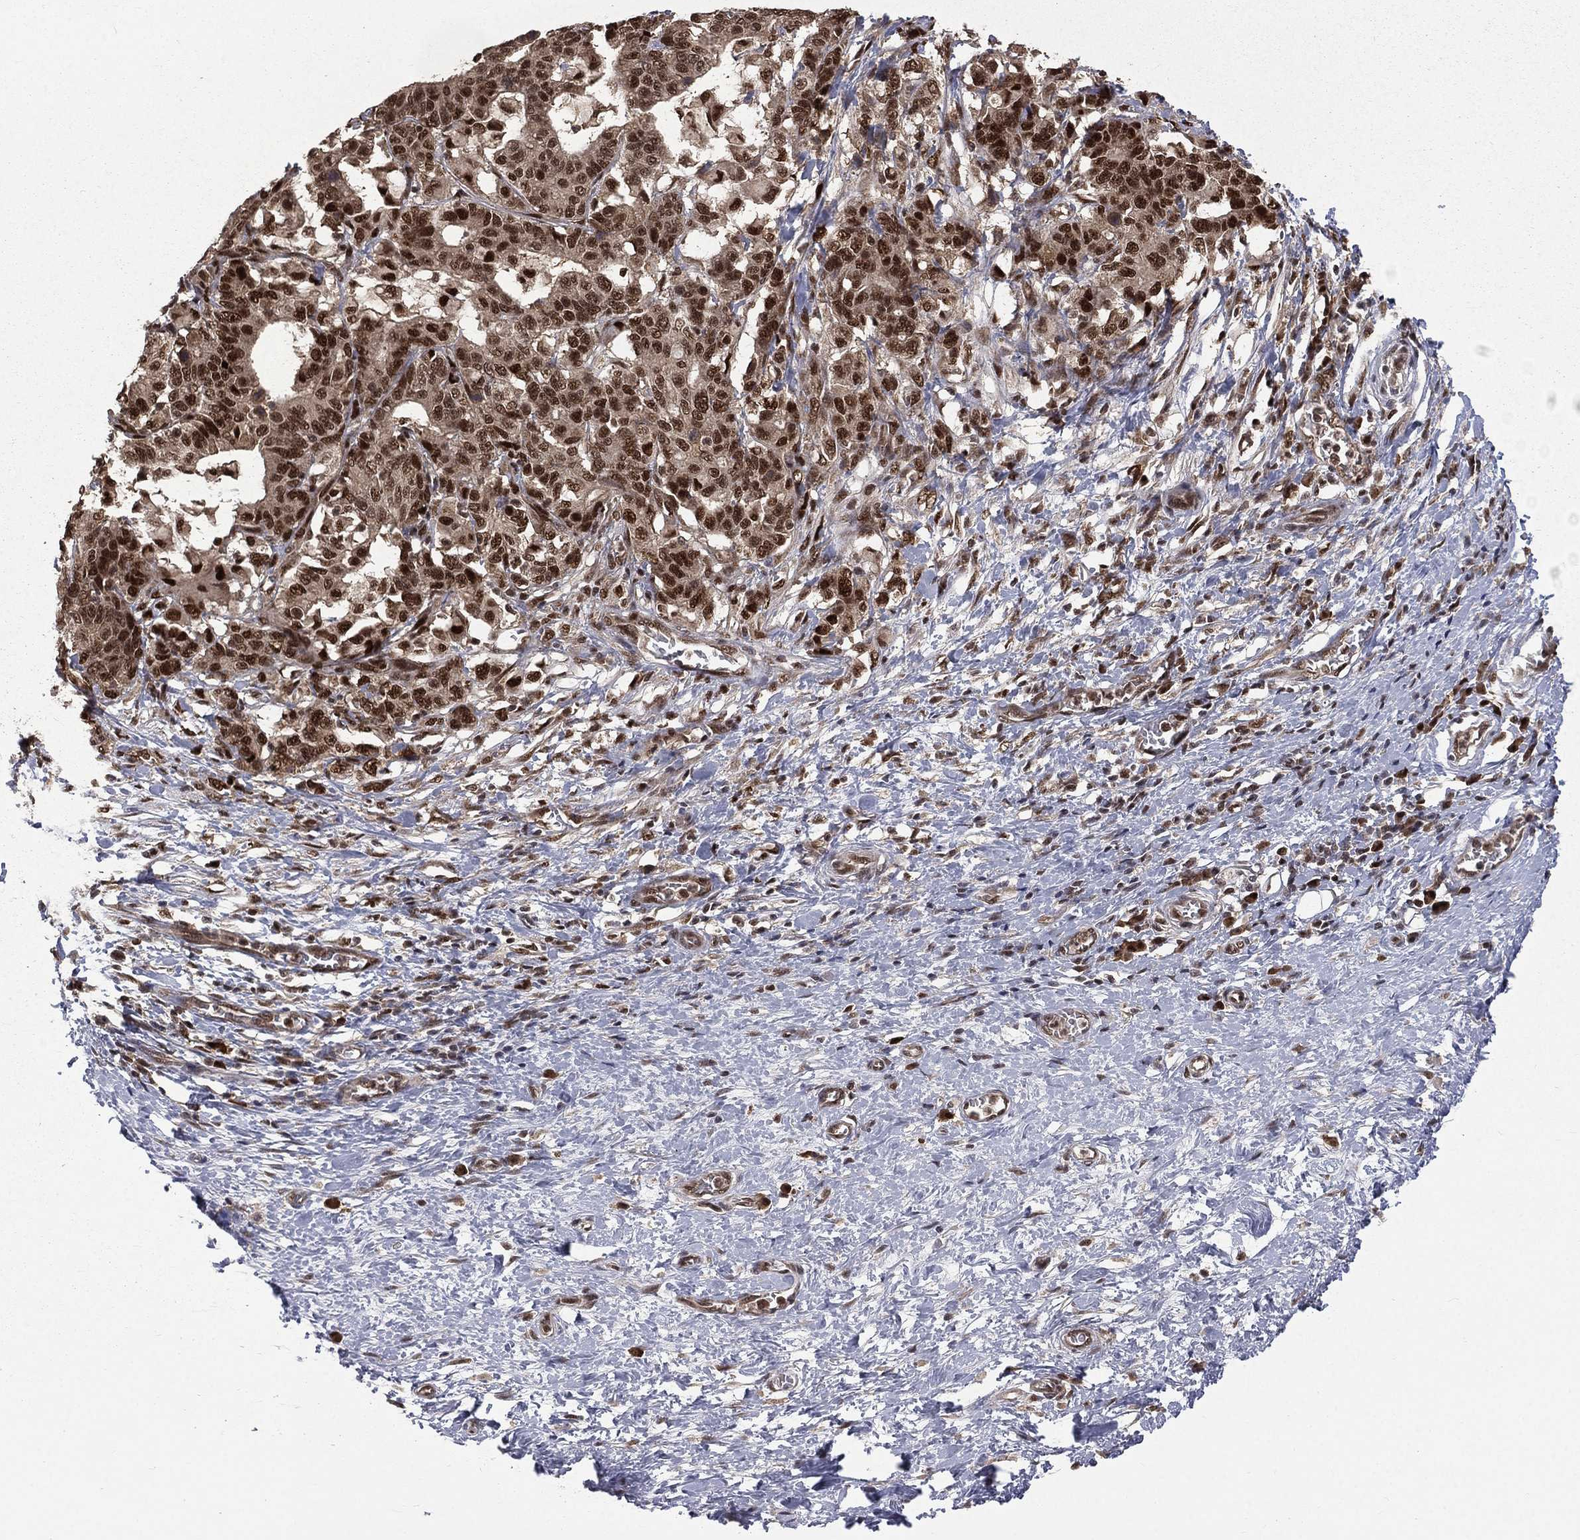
{"staining": {"intensity": "moderate", "quantity": ">75%", "location": "nuclear"}, "tissue": "stomach cancer", "cell_type": "Tumor cells", "image_type": "cancer", "snomed": [{"axis": "morphology", "description": "Normal tissue, NOS"}, {"axis": "morphology", "description": "Adenocarcinoma, NOS"}, {"axis": "topography", "description": "Stomach"}], "caption": "Brown immunohistochemical staining in human stomach cancer reveals moderate nuclear expression in about >75% of tumor cells.", "gene": "JMJD6", "patient": {"sex": "female", "age": 64}}